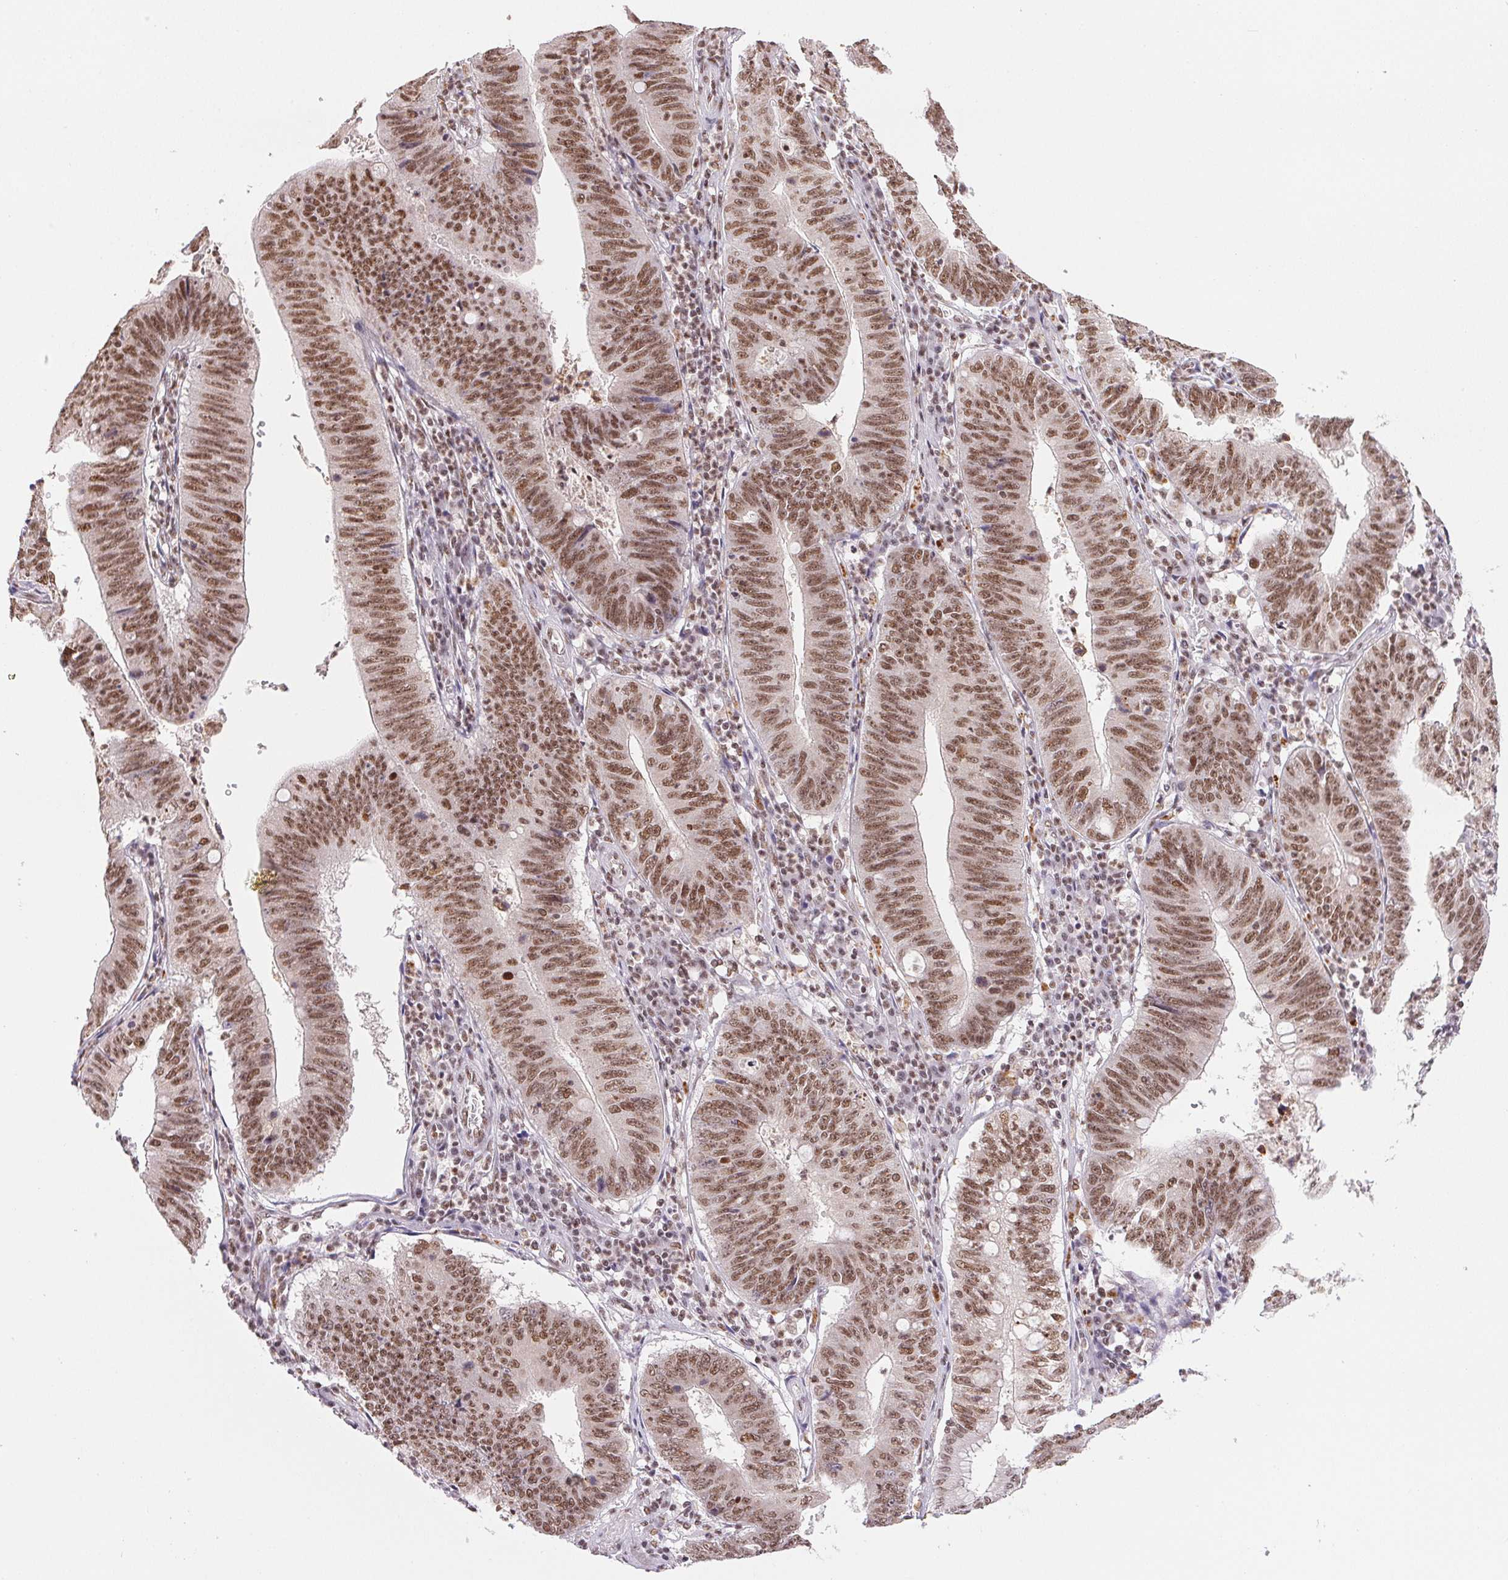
{"staining": {"intensity": "moderate", "quantity": ">75%", "location": "nuclear"}, "tissue": "stomach cancer", "cell_type": "Tumor cells", "image_type": "cancer", "snomed": [{"axis": "morphology", "description": "Adenocarcinoma, NOS"}, {"axis": "topography", "description": "Stomach"}], "caption": "Brown immunohistochemical staining in adenocarcinoma (stomach) shows moderate nuclear staining in about >75% of tumor cells. Nuclei are stained in blue.", "gene": "NFE2L1", "patient": {"sex": "male", "age": 59}}